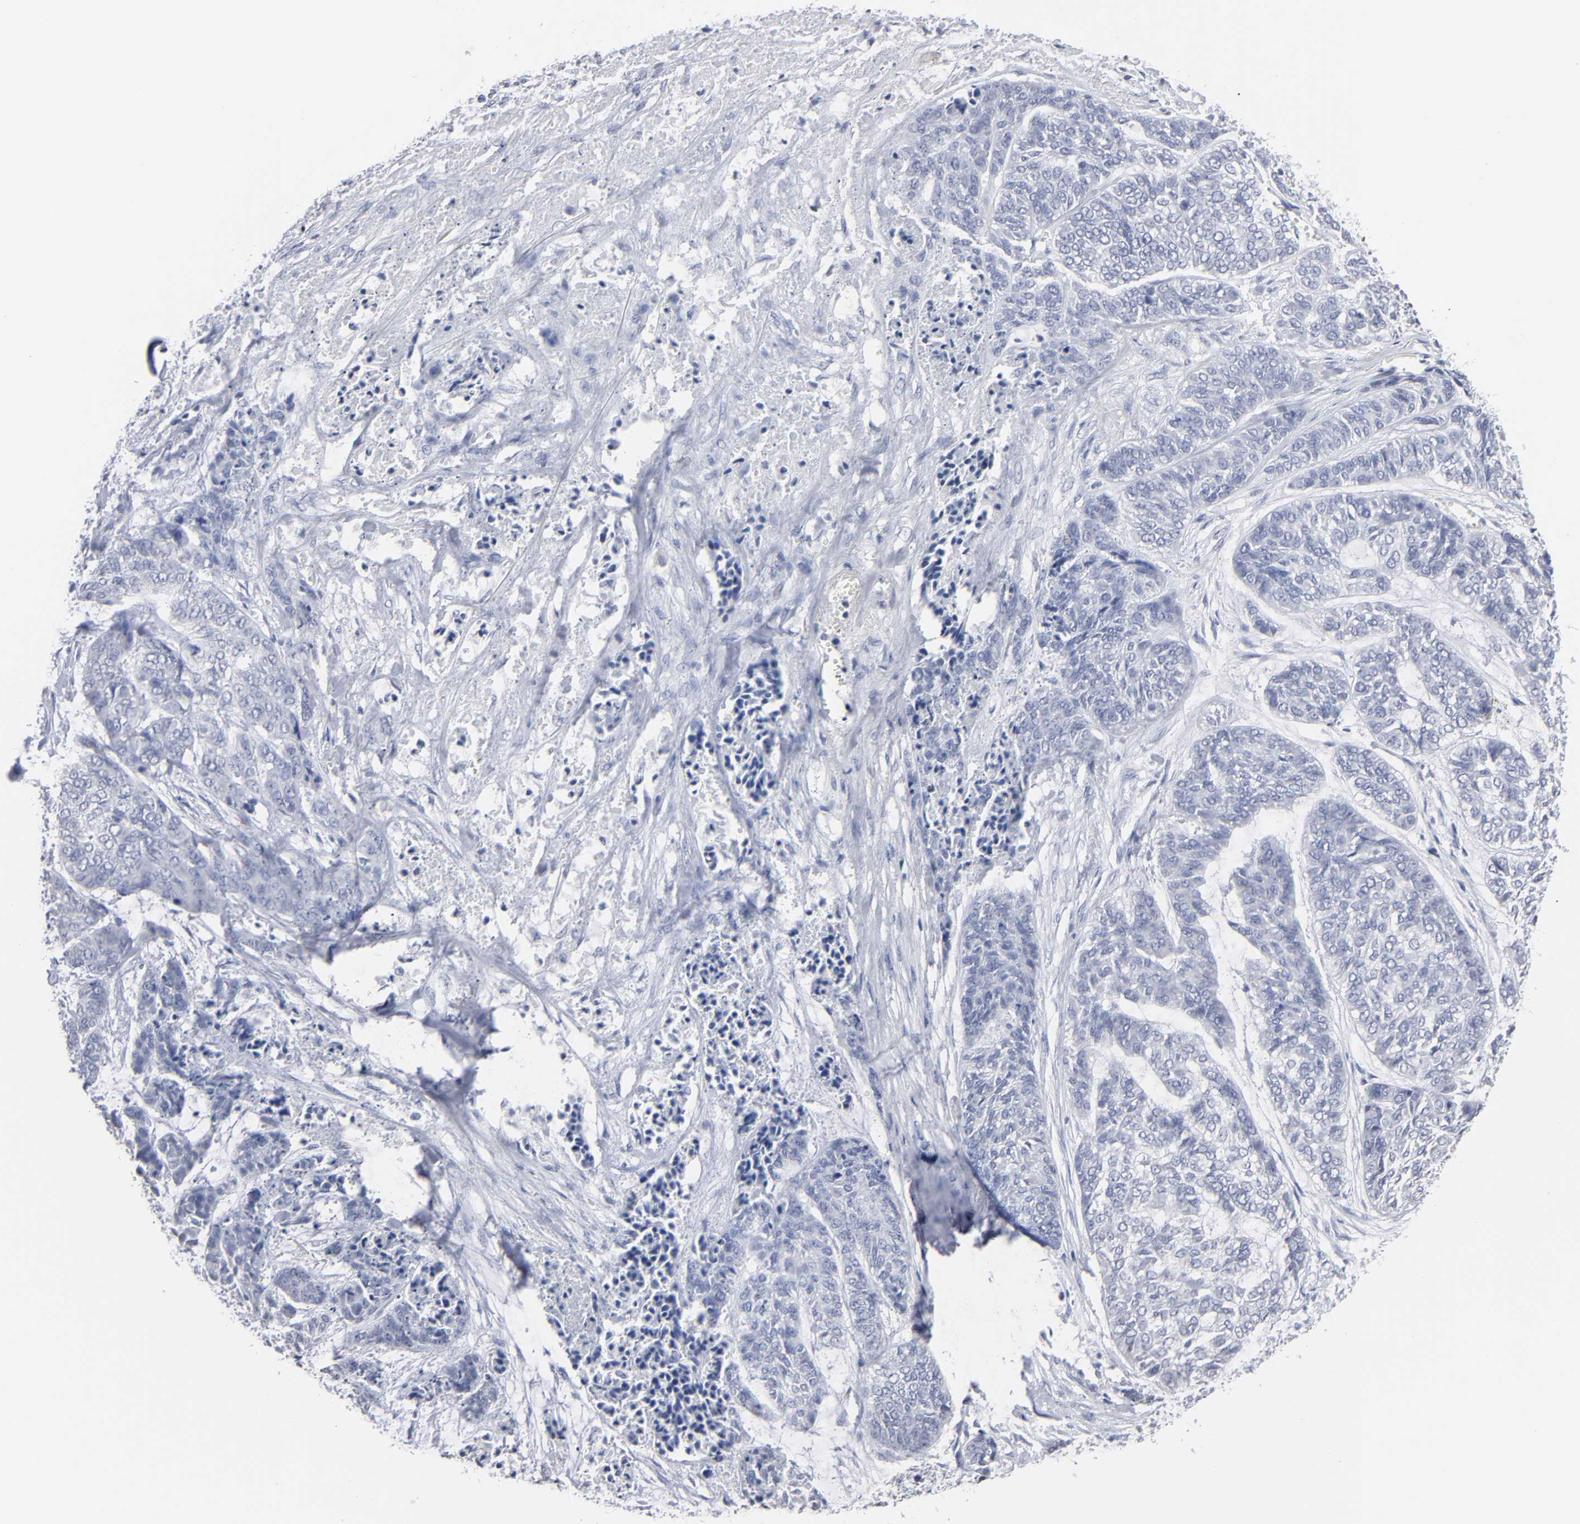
{"staining": {"intensity": "negative", "quantity": "none", "location": "none"}, "tissue": "skin cancer", "cell_type": "Tumor cells", "image_type": "cancer", "snomed": [{"axis": "morphology", "description": "Basal cell carcinoma"}, {"axis": "topography", "description": "Skin"}], "caption": "Tumor cells are negative for brown protein staining in skin basal cell carcinoma.", "gene": "RPH3A", "patient": {"sex": "female", "age": 64}}